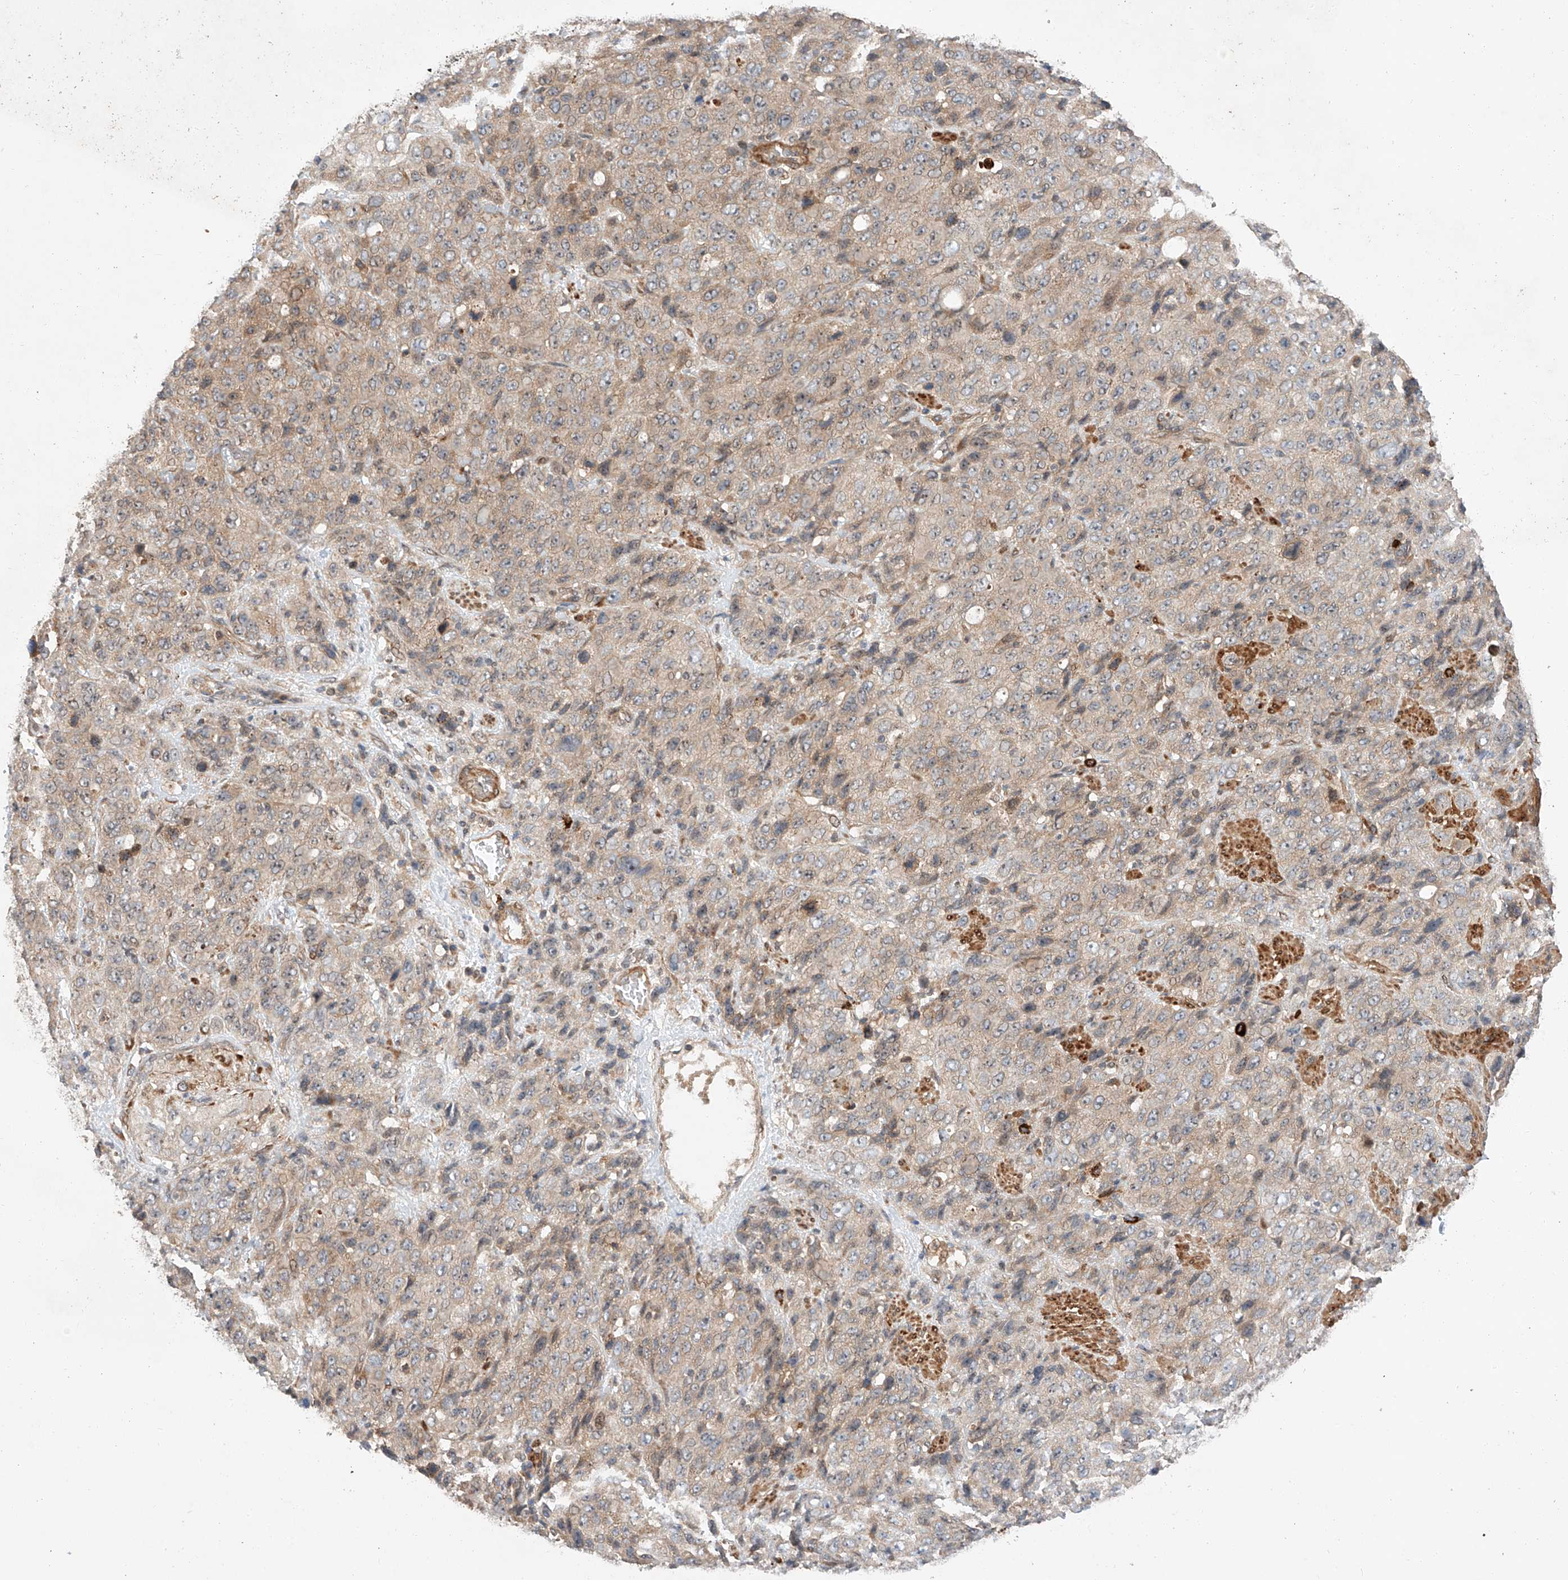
{"staining": {"intensity": "weak", "quantity": ">75%", "location": "cytoplasmic/membranous"}, "tissue": "stomach cancer", "cell_type": "Tumor cells", "image_type": "cancer", "snomed": [{"axis": "morphology", "description": "Adenocarcinoma, NOS"}, {"axis": "topography", "description": "Stomach"}], "caption": "Immunohistochemical staining of human stomach cancer demonstrates low levels of weak cytoplasmic/membranous expression in approximately >75% of tumor cells. The staining is performed using DAB brown chromogen to label protein expression. The nuclei are counter-stained blue using hematoxylin.", "gene": "RAB23", "patient": {"sex": "male", "age": 48}}